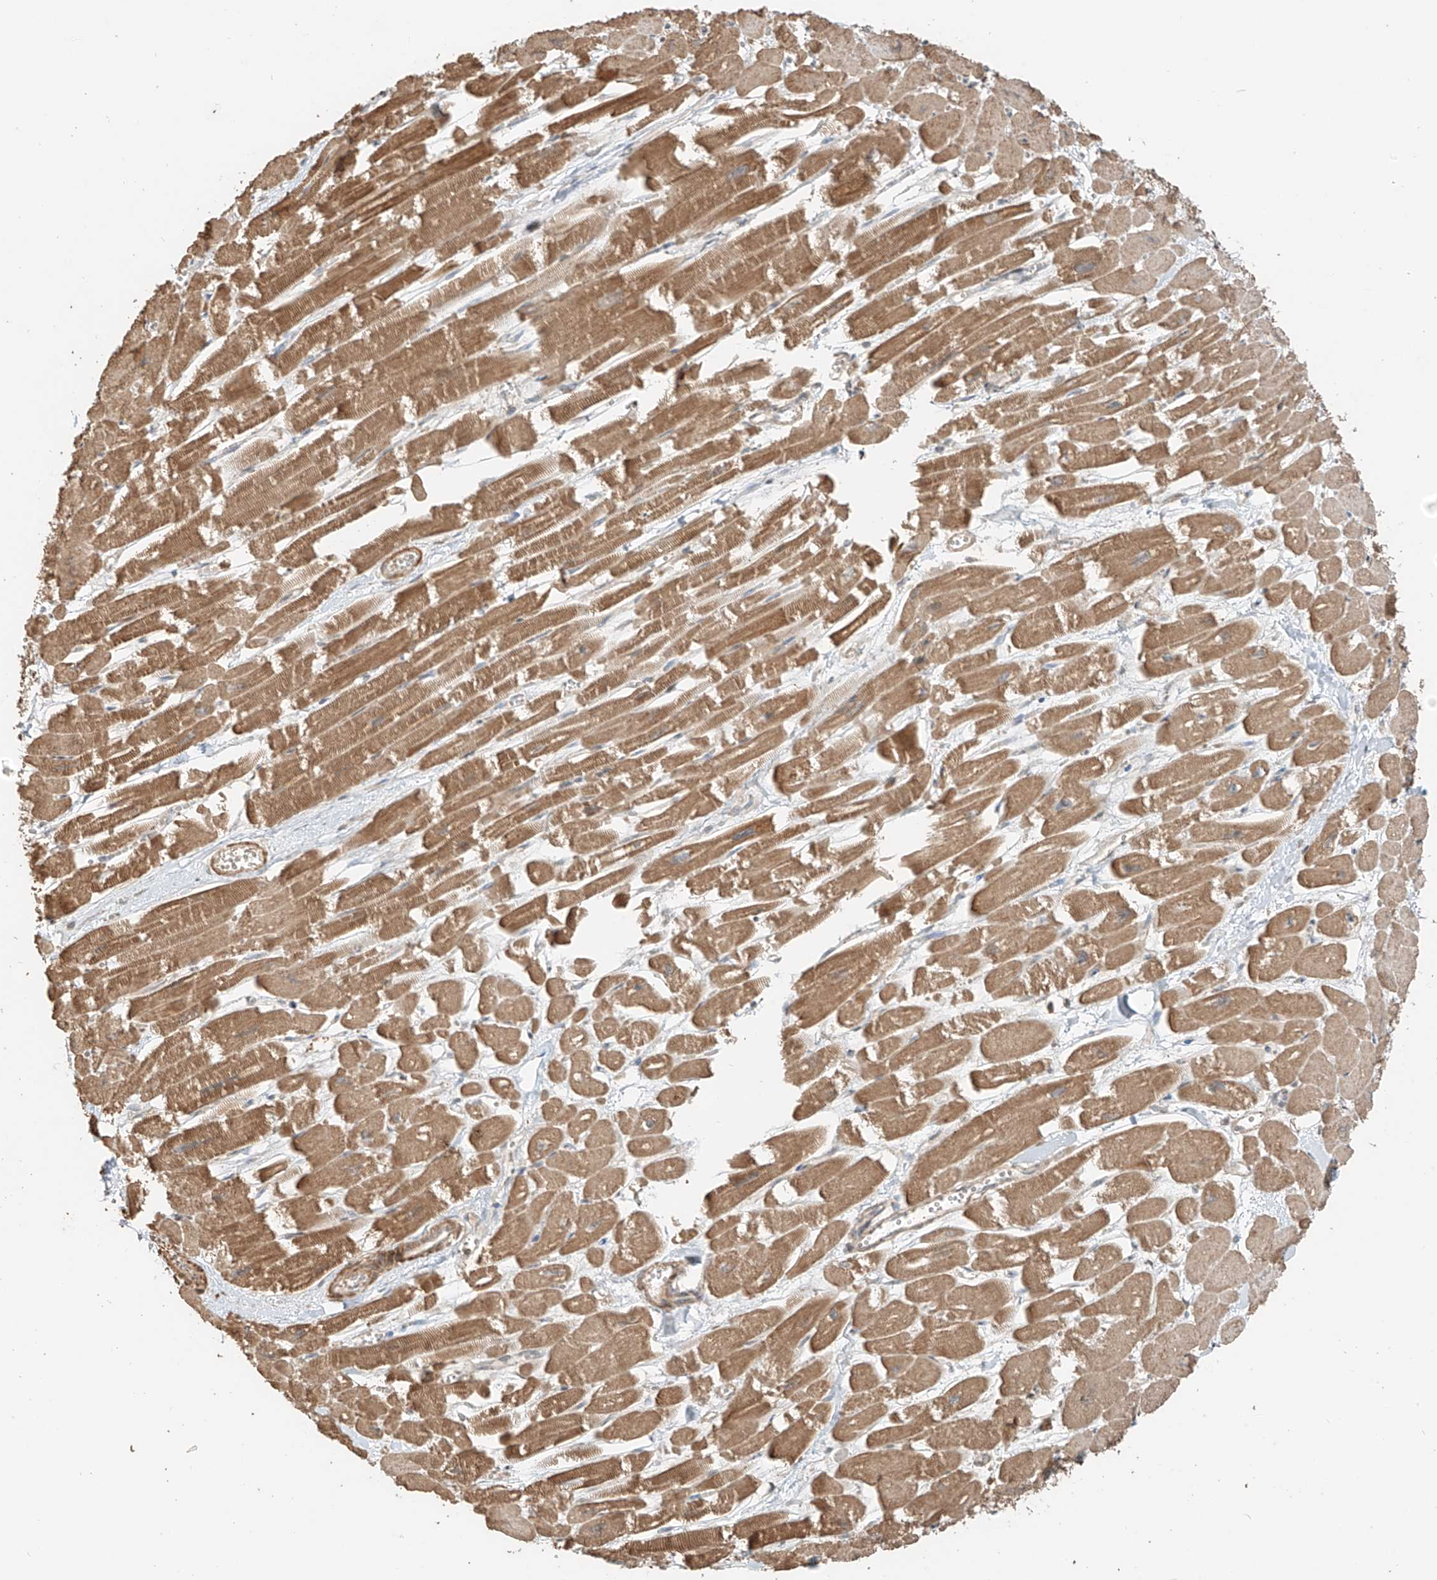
{"staining": {"intensity": "moderate", "quantity": ">75%", "location": "cytoplasmic/membranous"}, "tissue": "heart muscle", "cell_type": "Cardiomyocytes", "image_type": "normal", "snomed": [{"axis": "morphology", "description": "Normal tissue, NOS"}, {"axis": "topography", "description": "Heart"}], "caption": "An image of human heart muscle stained for a protein demonstrates moderate cytoplasmic/membranous brown staining in cardiomyocytes.", "gene": "ANKZF1", "patient": {"sex": "male", "age": 54}}